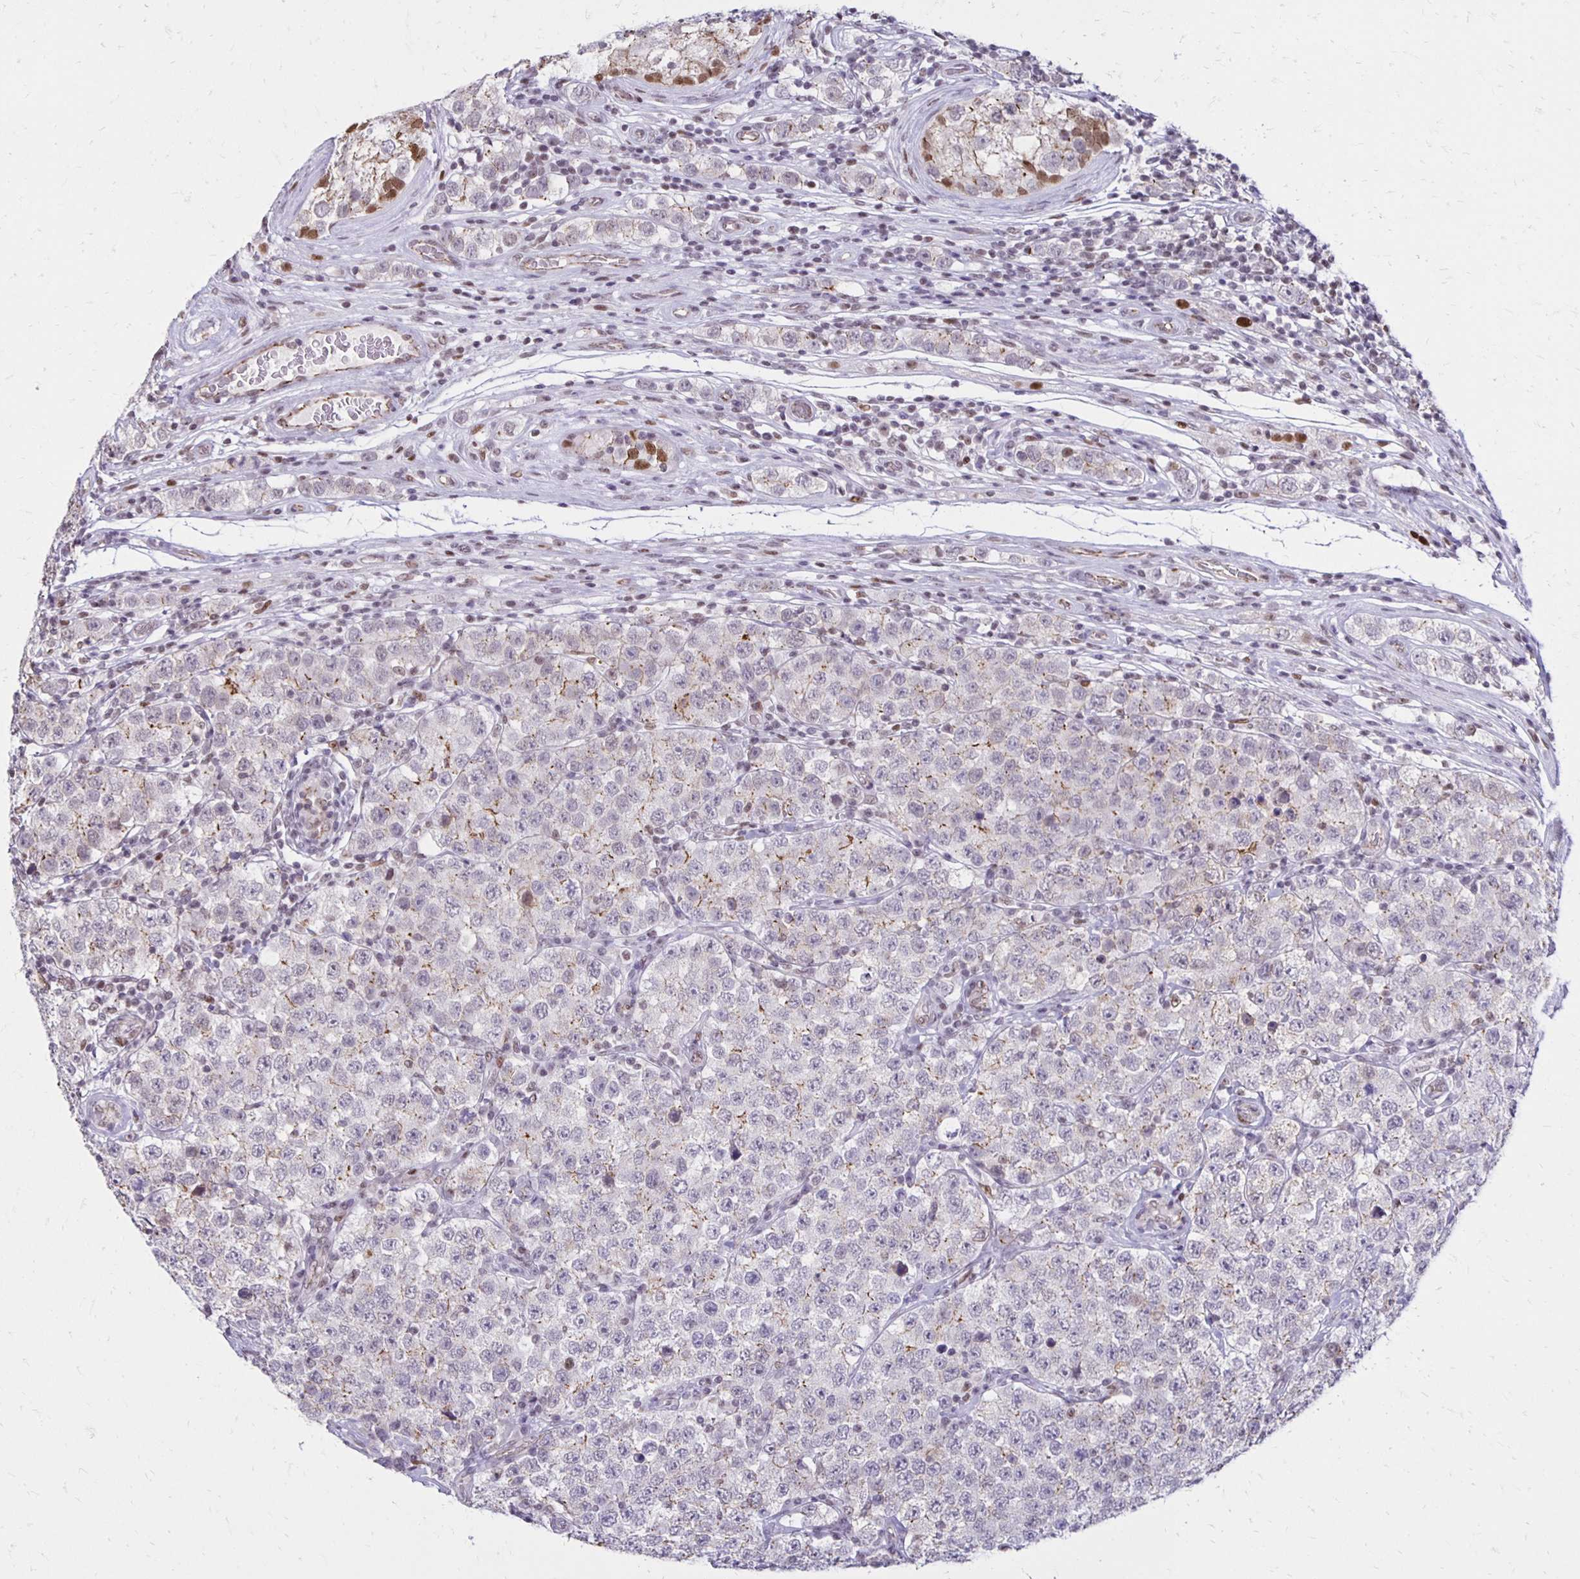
{"staining": {"intensity": "weak", "quantity": "<25%", "location": "cytoplasmic/membranous"}, "tissue": "testis cancer", "cell_type": "Tumor cells", "image_type": "cancer", "snomed": [{"axis": "morphology", "description": "Seminoma, NOS"}, {"axis": "topography", "description": "Testis"}], "caption": "DAB immunohistochemical staining of testis cancer (seminoma) reveals no significant staining in tumor cells. (DAB immunohistochemistry (IHC) with hematoxylin counter stain).", "gene": "DDB2", "patient": {"sex": "male", "age": 34}}